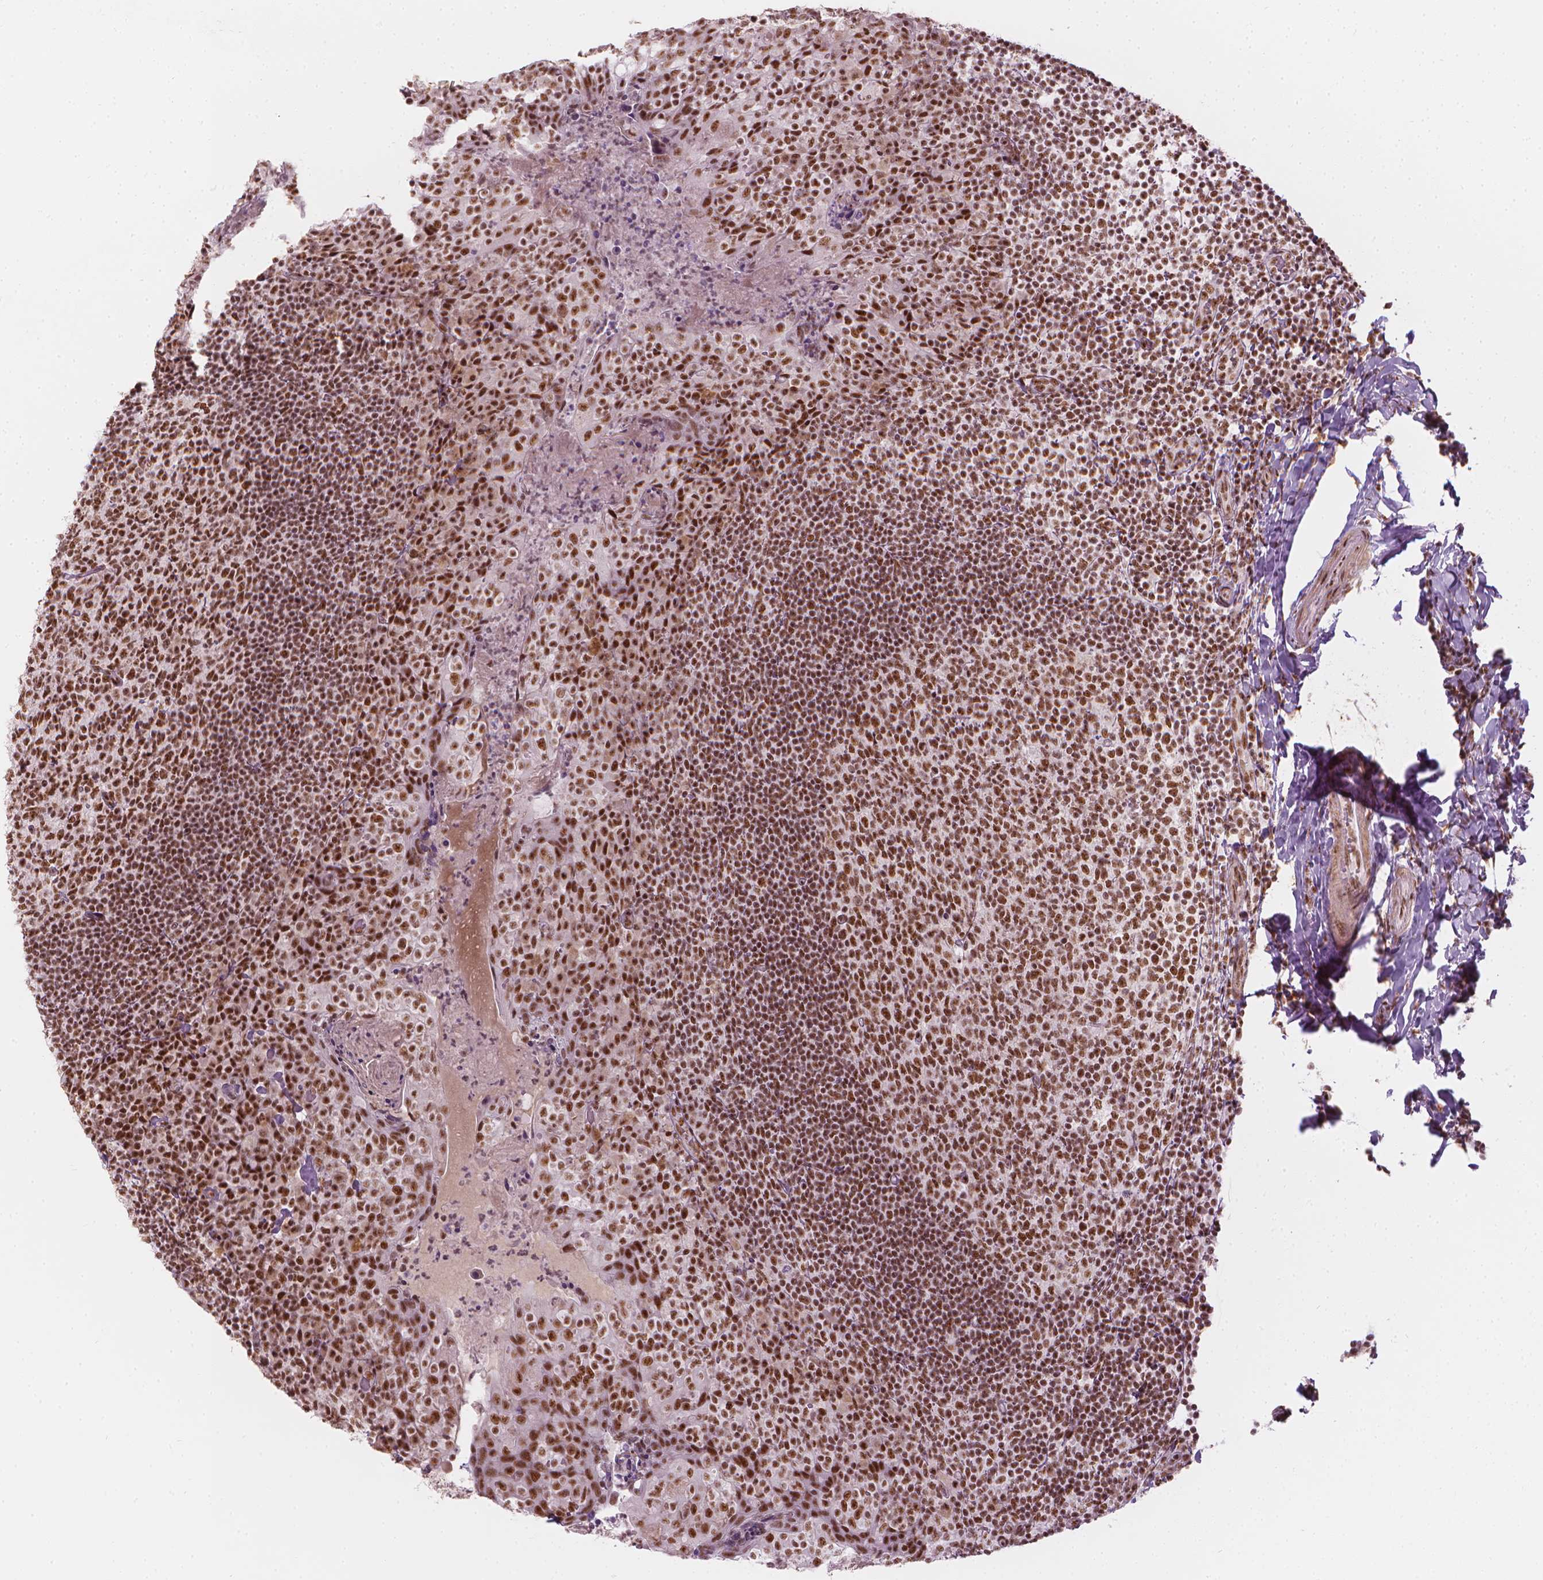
{"staining": {"intensity": "strong", "quantity": ">75%", "location": "nuclear"}, "tissue": "tonsil", "cell_type": "Germinal center cells", "image_type": "normal", "snomed": [{"axis": "morphology", "description": "Normal tissue, NOS"}, {"axis": "topography", "description": "Tonsil"}], "caption": "Immunohistochemical staining of unremarkable human tonsil displays high levels of strong nuclear expression in approximately >75% of germinal center cells. (brown staining indicates protein expression, while blue staining denotes nuclei).", "gene": "ELF2", "patient": {"sex": "female", "age": 10}}